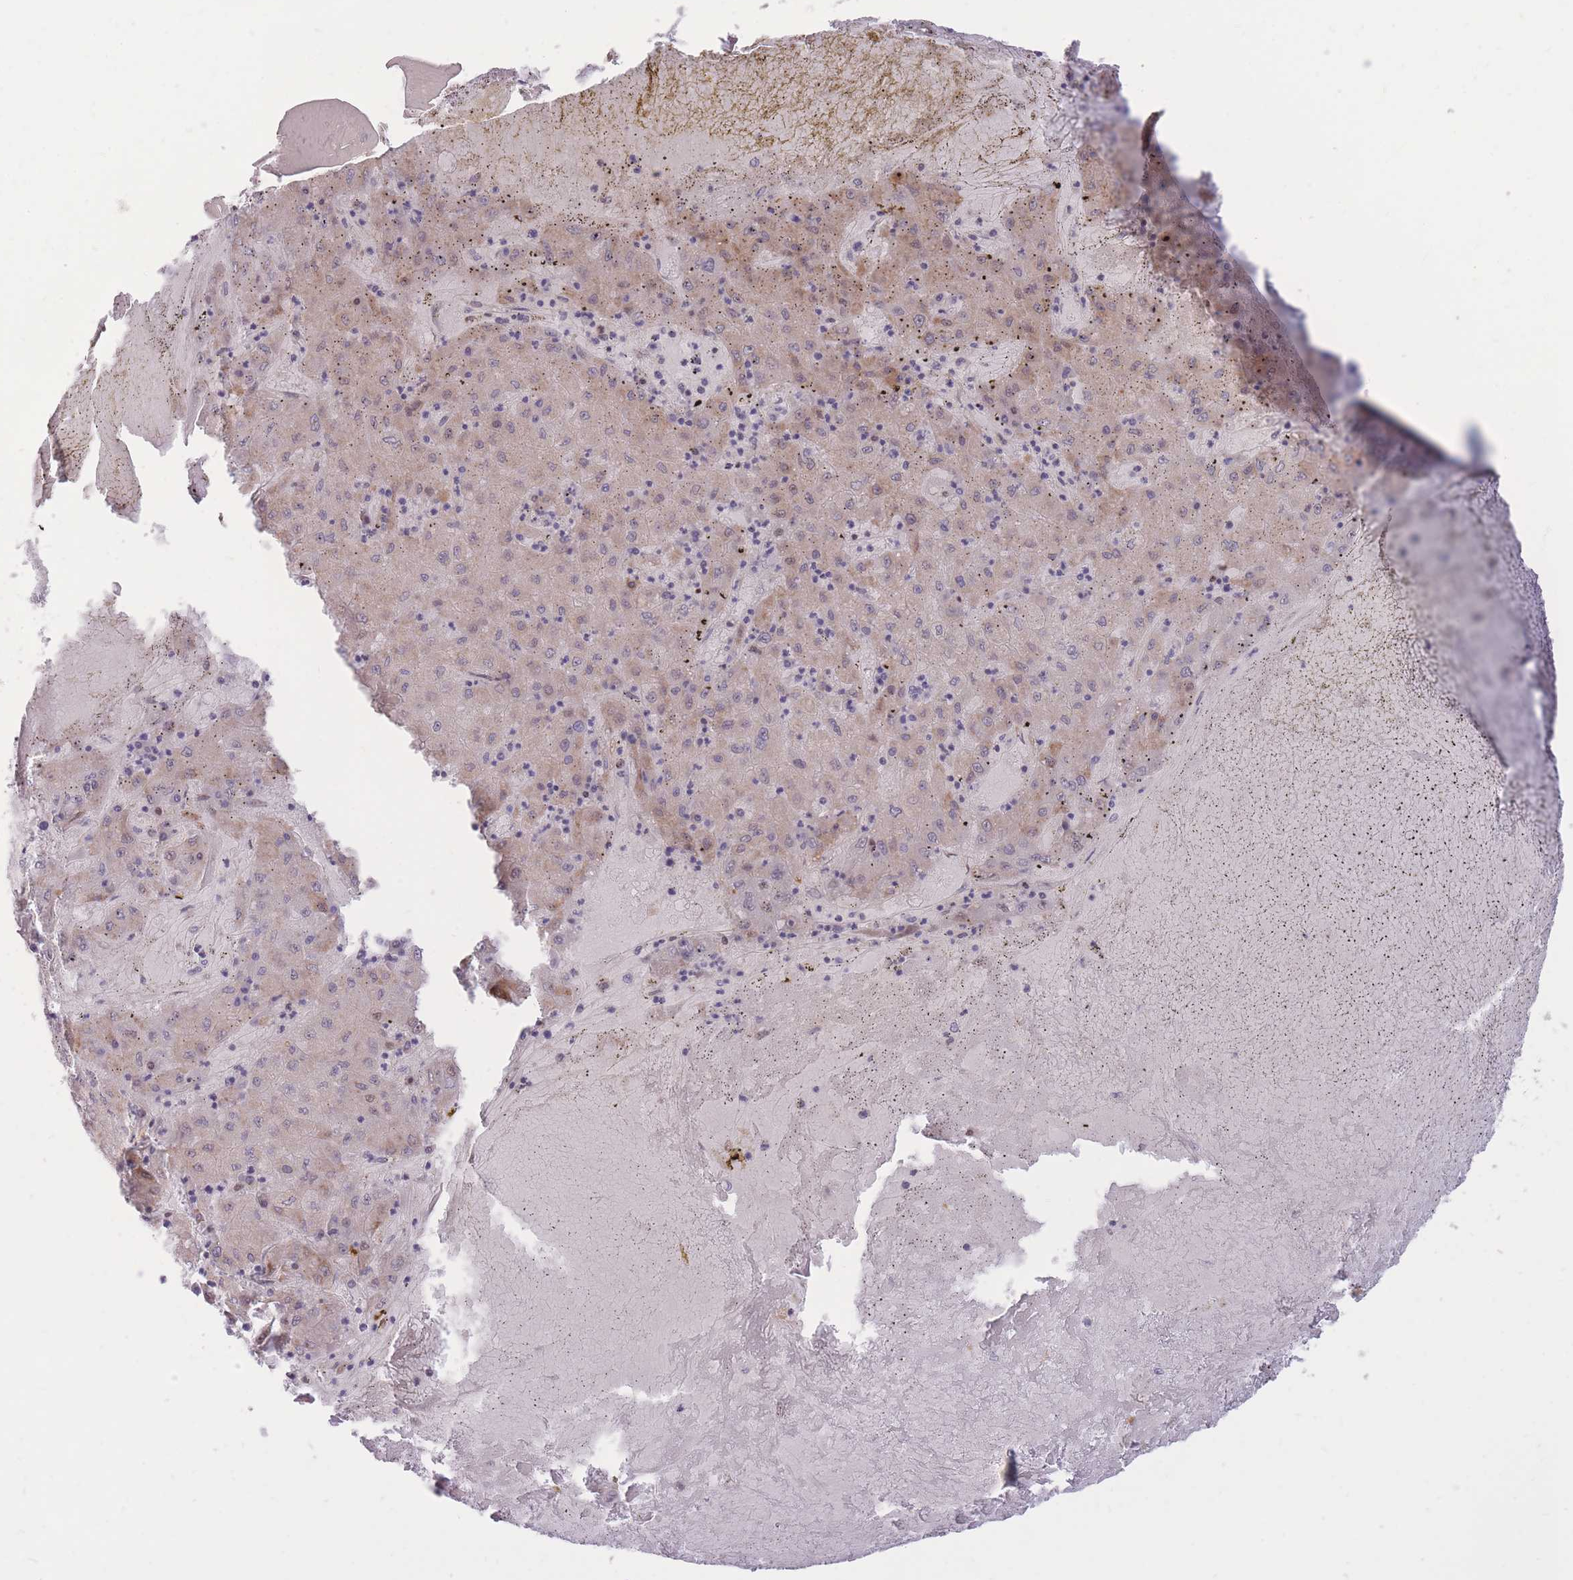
{"staining": {"intensity": "weak", "quantity": "25%-75%", "location": "cytoplasmic/membranous"}, "tissue": "liver cancer", "cell_type": "Tumor cells", "image_type": "cancer", "snomed": [{"axis": "morphology", "description": "Carcinoma, Hepatocellular, NOS"}, {"axis": "topography", "description": "Liver"}], "caption": "A histopathology image of human liver cancer (hepatocellular carcinoma) stained for a protein exhibits weak cytoplasmic/membranous brown staining in tumor cells. (DAB (3,3'-diaminobenzidine) = brown stain, brightfield microscopy at high magnification).", "gene": "ERICH6B", "patient": {"sex": "male", "age": 72}}